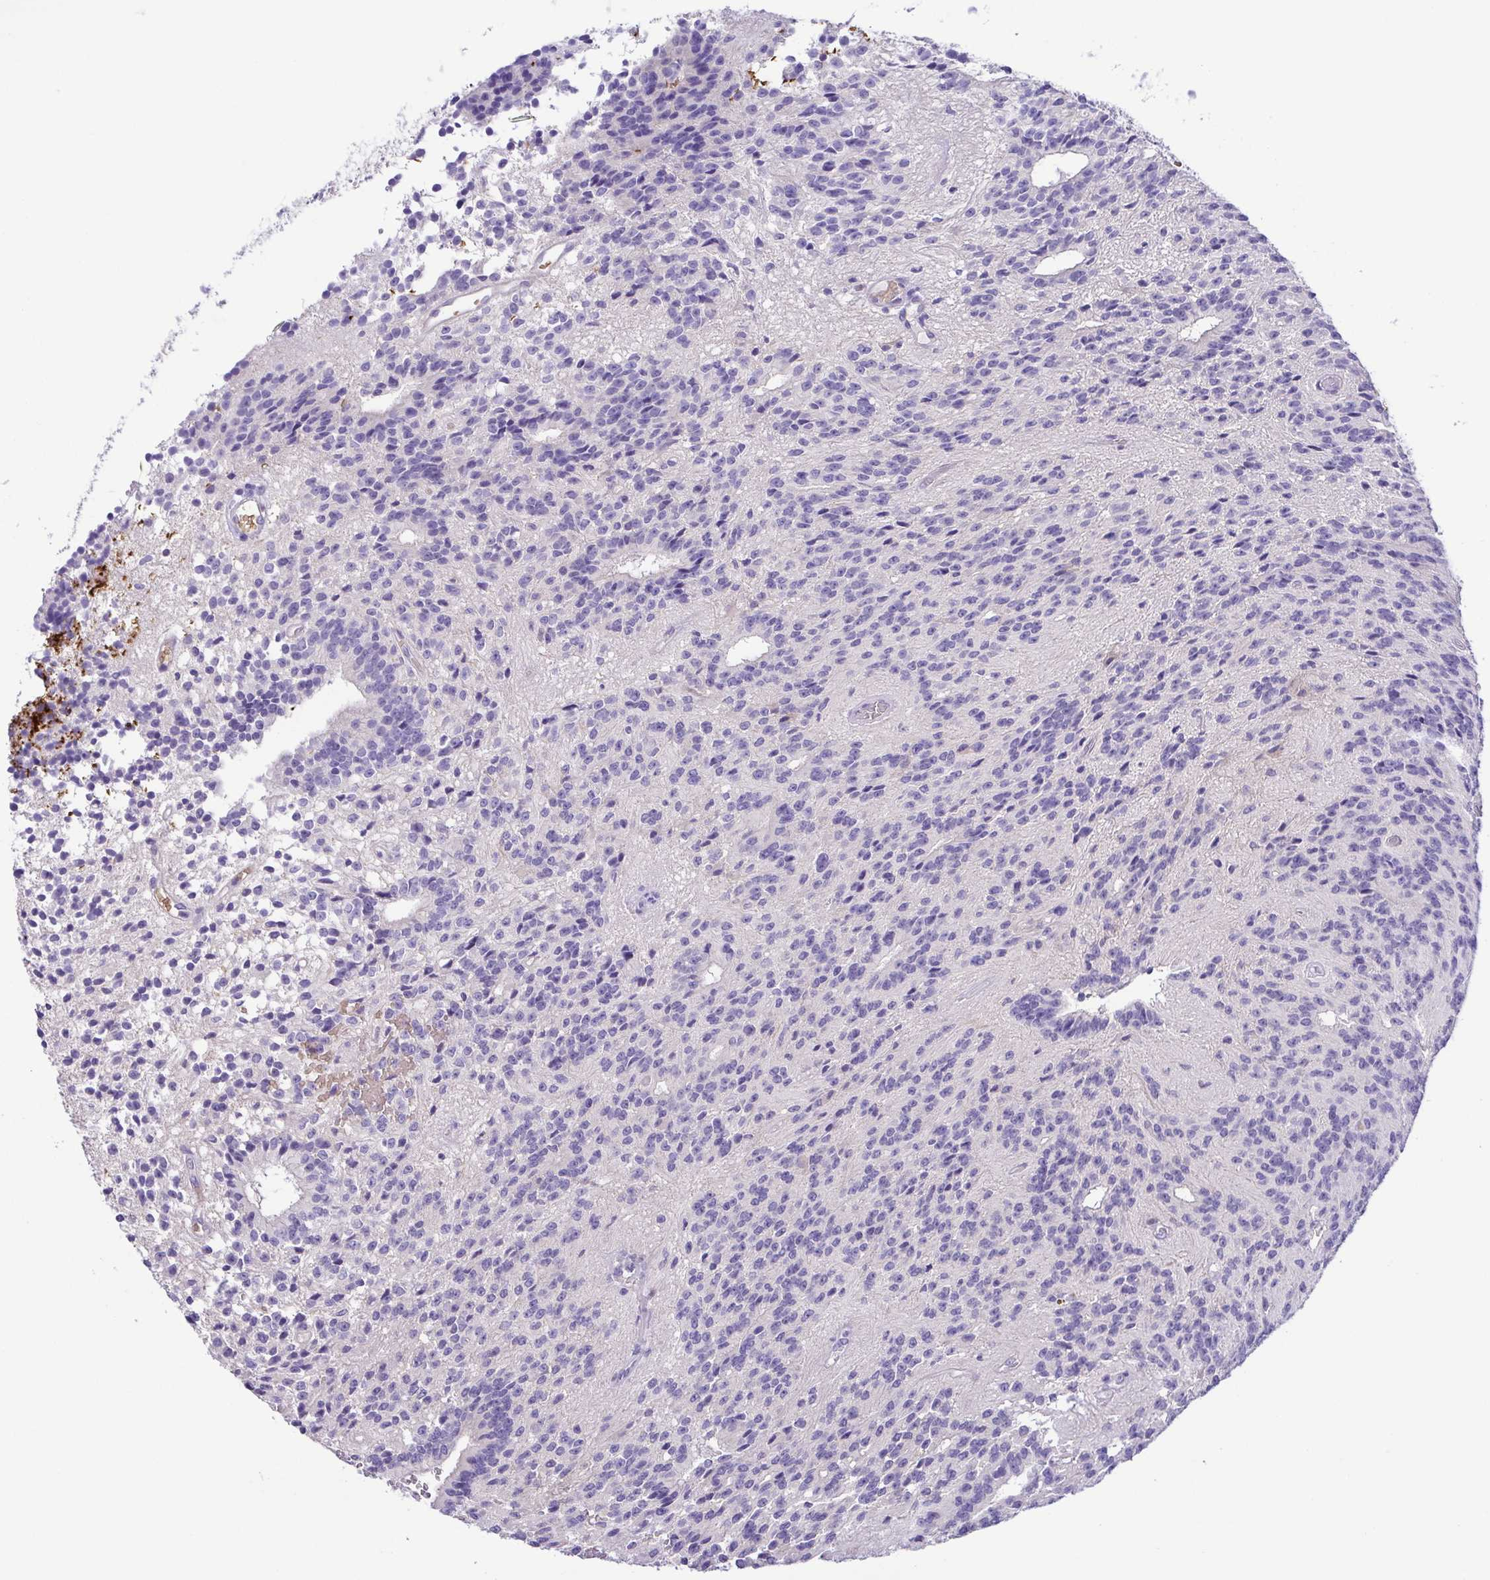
{"staining": {"intensity": "negative", "quantity": "none", "location": "none"}, "tissue": "glioma", "cell_type": "Tumor cells", "image_type": "cancer", "snomed": [{"axis": "morphology", "description": "Glioma, malignant, Low grade"}, {"axis": "topography", "description": "Brain"}], "caption": "This photomicrograph is of low-grade glioma (malignant) stained with immunohistochemistry to label a protein in brown with the nuclei are counter-stained blue. There is no positivity in tumor cells.", "gene": "EPB42", "patient": {"sex": "male", "age": 31}}